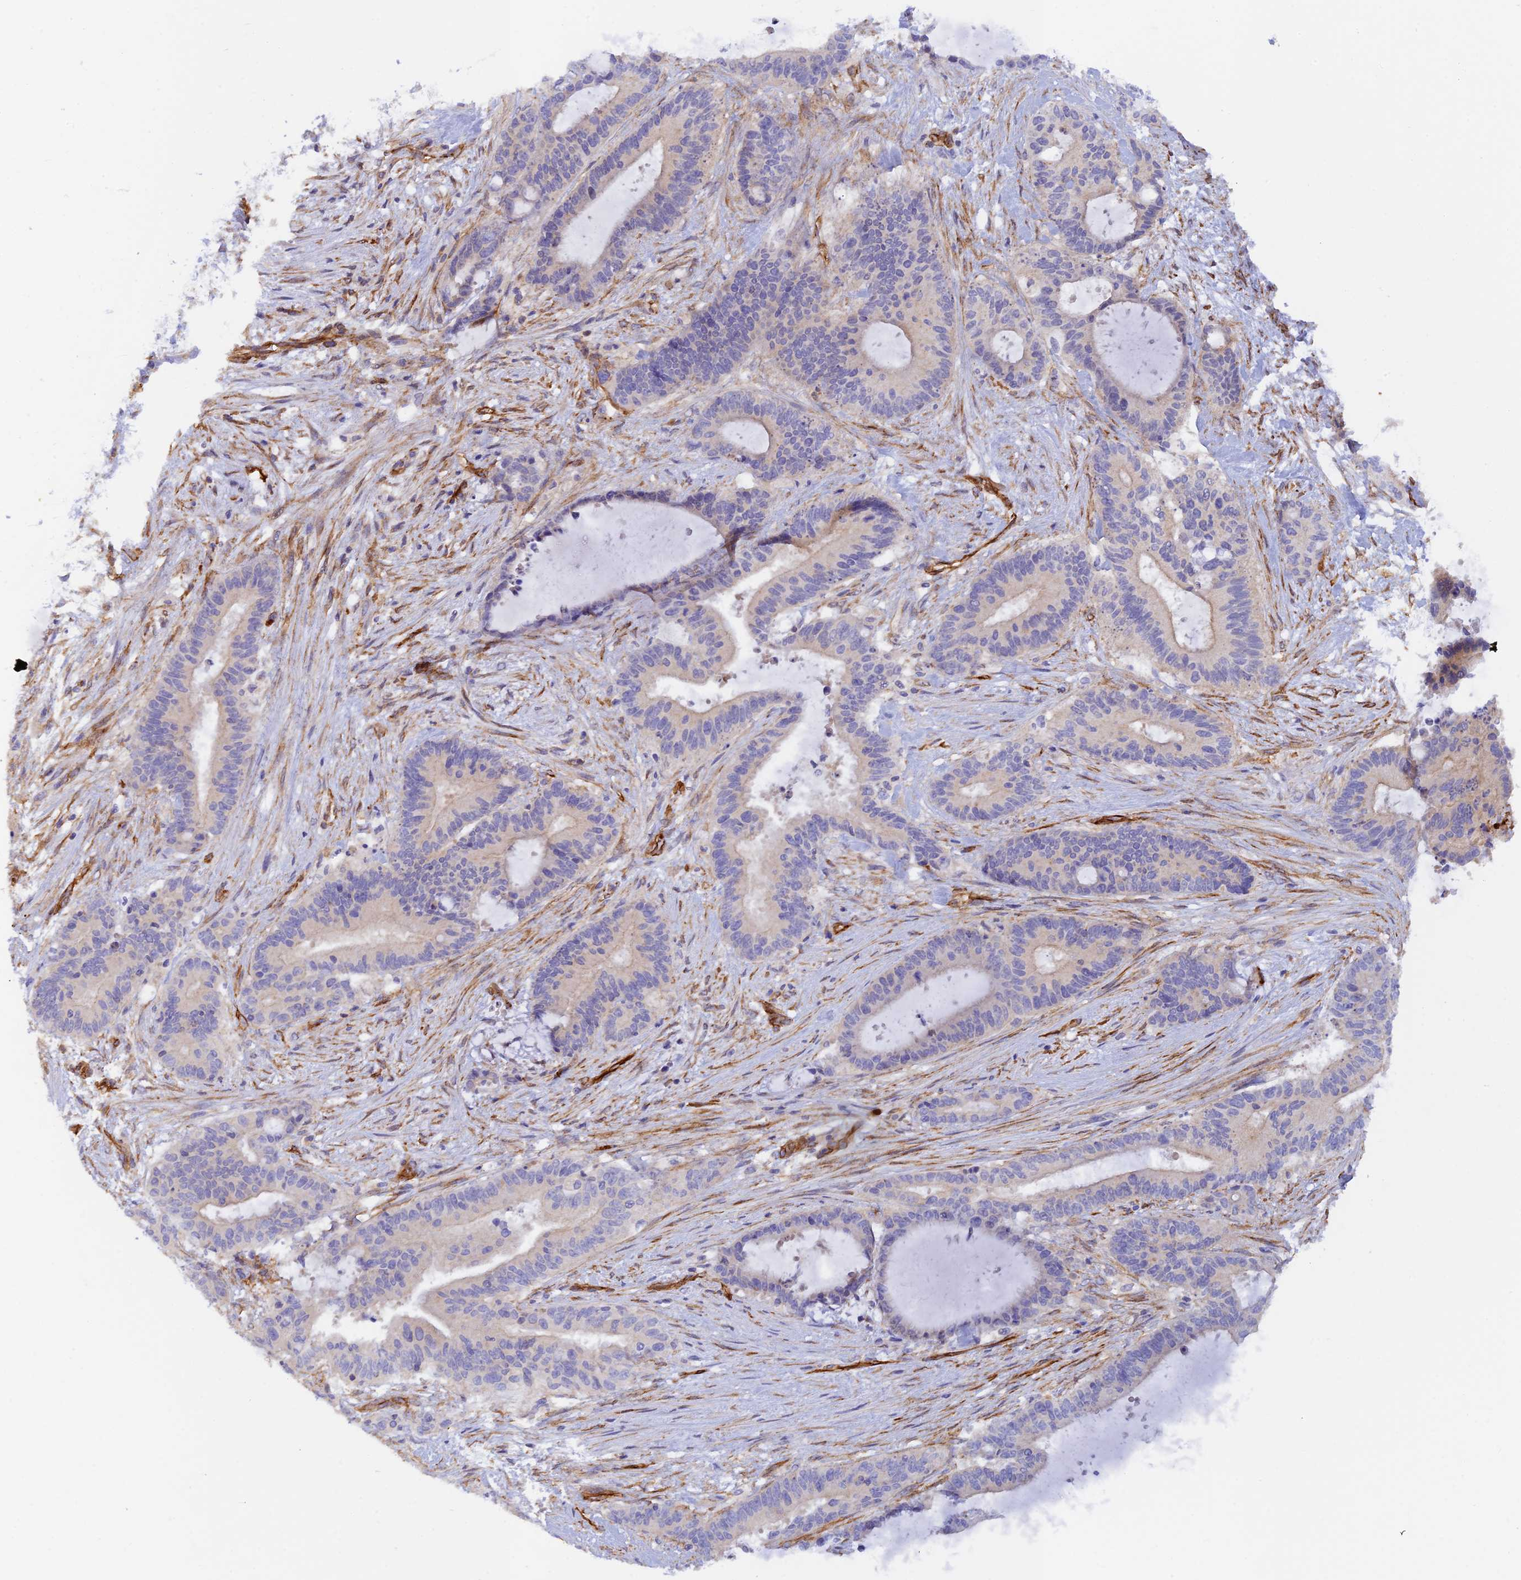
{"staining": {"intensity": "negative", "quantity": "none", "location": "none"}, "tissue": "liver cancer", "cell_type": "Tumor cells", "image_type": "cancer", "snomed": [{"axis": "morphology", "description": "Normal tissue, NOS"}, {"axis": "morphology", "description": "Cholangiocarcinoma"}, {"axis": "topography", "description": "Liver"}, {"axis": "topography", "description": "Peripheral nerve tissue"}], "caption": "Protein analysis of liver cholangiocarcinoma displays no significant expression in tumor cells. (Immunohistochemistry, brightfield microscopy, high magnification).", "gene": "MYO9A", "patient": {"sex": "female", "age": 73}}